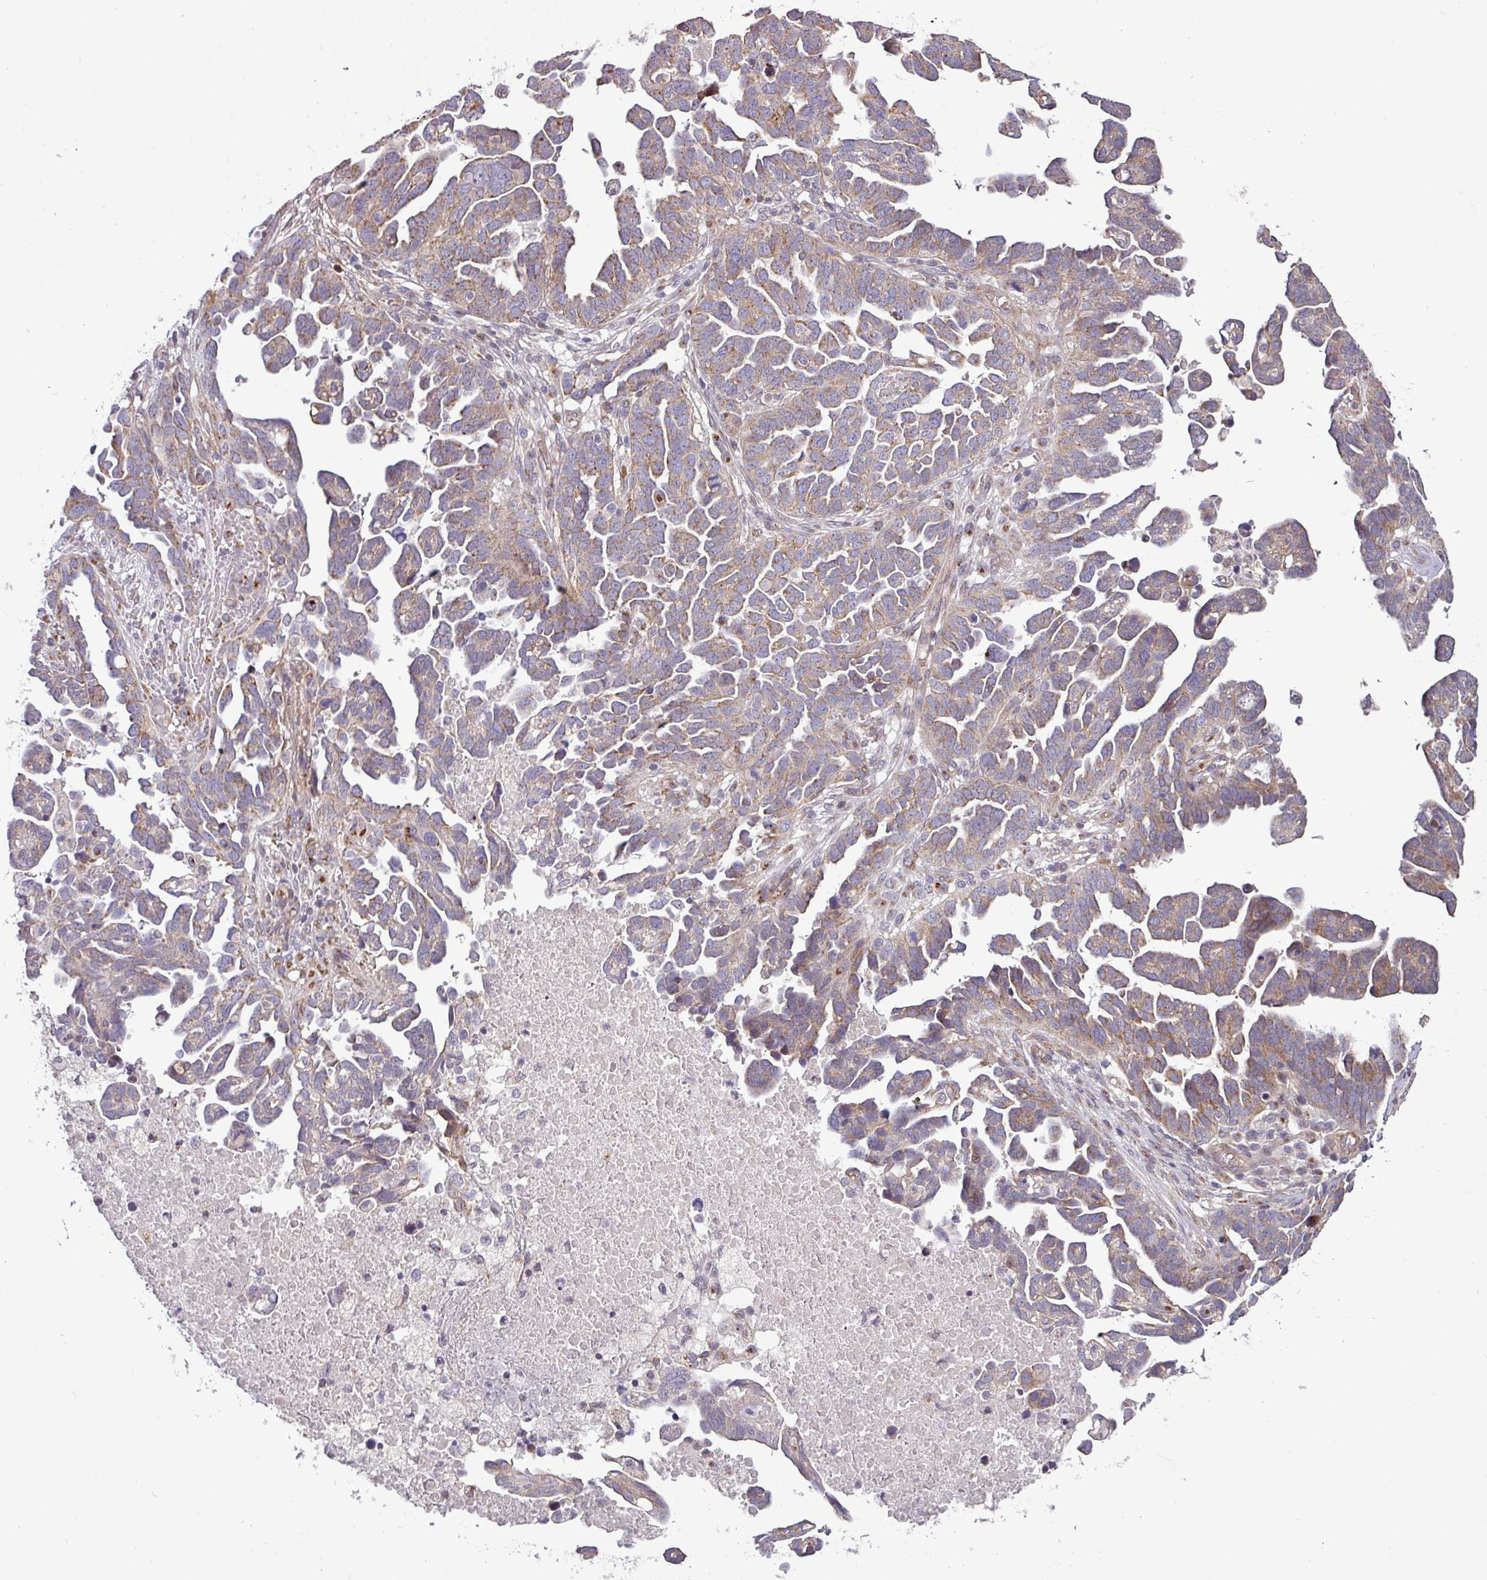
{"staining": {"intensity": "moderate", "quantity": ">75%", "location": "cytoplasmic/membranous"}, "tissue": "ovarian cancer", "cell_type": "Tumor cells", "image_type": "cancer", "snomed": [{"axis": "morphology", "description": "Cystadenocarcinoma, serous, NOS"}, {"axis": "topography", "description": "Ovary"}], "caption": "Brown immunohistochemical staining in ovarian serous cystadenocarcinoma reveals moderate cytoplasmic/membranous staining in about >75% of tumor cells. (IHC, brightfield microscopy, high magnification).", "gene": "TIMMDC1", "patient": {"sex": "female", "age": 54}}